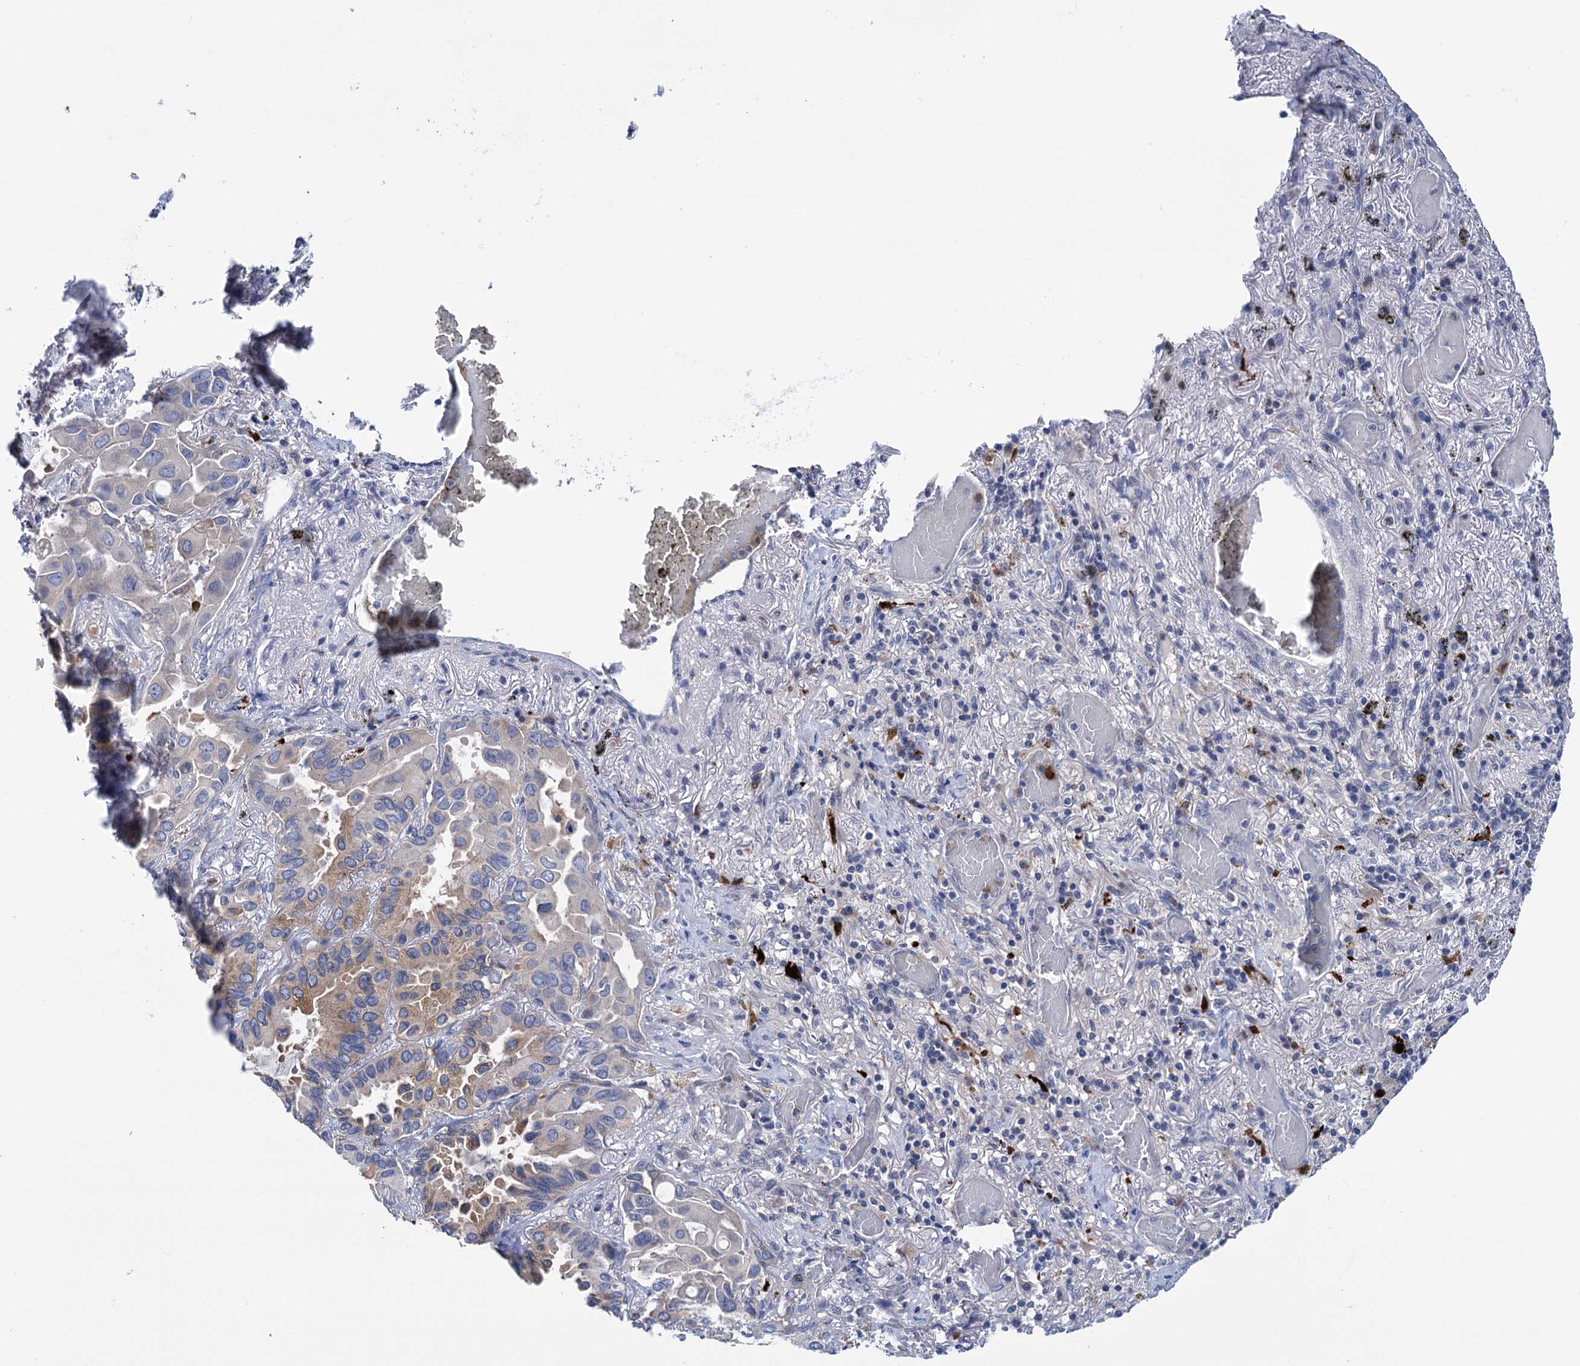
{"staining": {"intensity": "moderate", "quantity": "<25%", "location": "cytoplasmic/membranous"}, "tissue": "lung cancer", "cell_type": "Tumor cells", "image_type": "cancer", "snomed": [{"axis": "morphology", "description": "Adenocarcinoma, NOS"}, {"axis": "topography", "description": "Lung"}], "caption": "Immunohistochemistry (IHC) micrograph of neoplastic tissue: lung cancer (adenocarcinoma) stained using immunohistochemistry displays low levels of moderate protein expression localized specifically in the cytoplasmic/membranous of tumor cells, appearing as a cytoplasmic/membranous brown color.", "gene": "ZNRD2", "patient": {"sex": "male", "age": 64}}